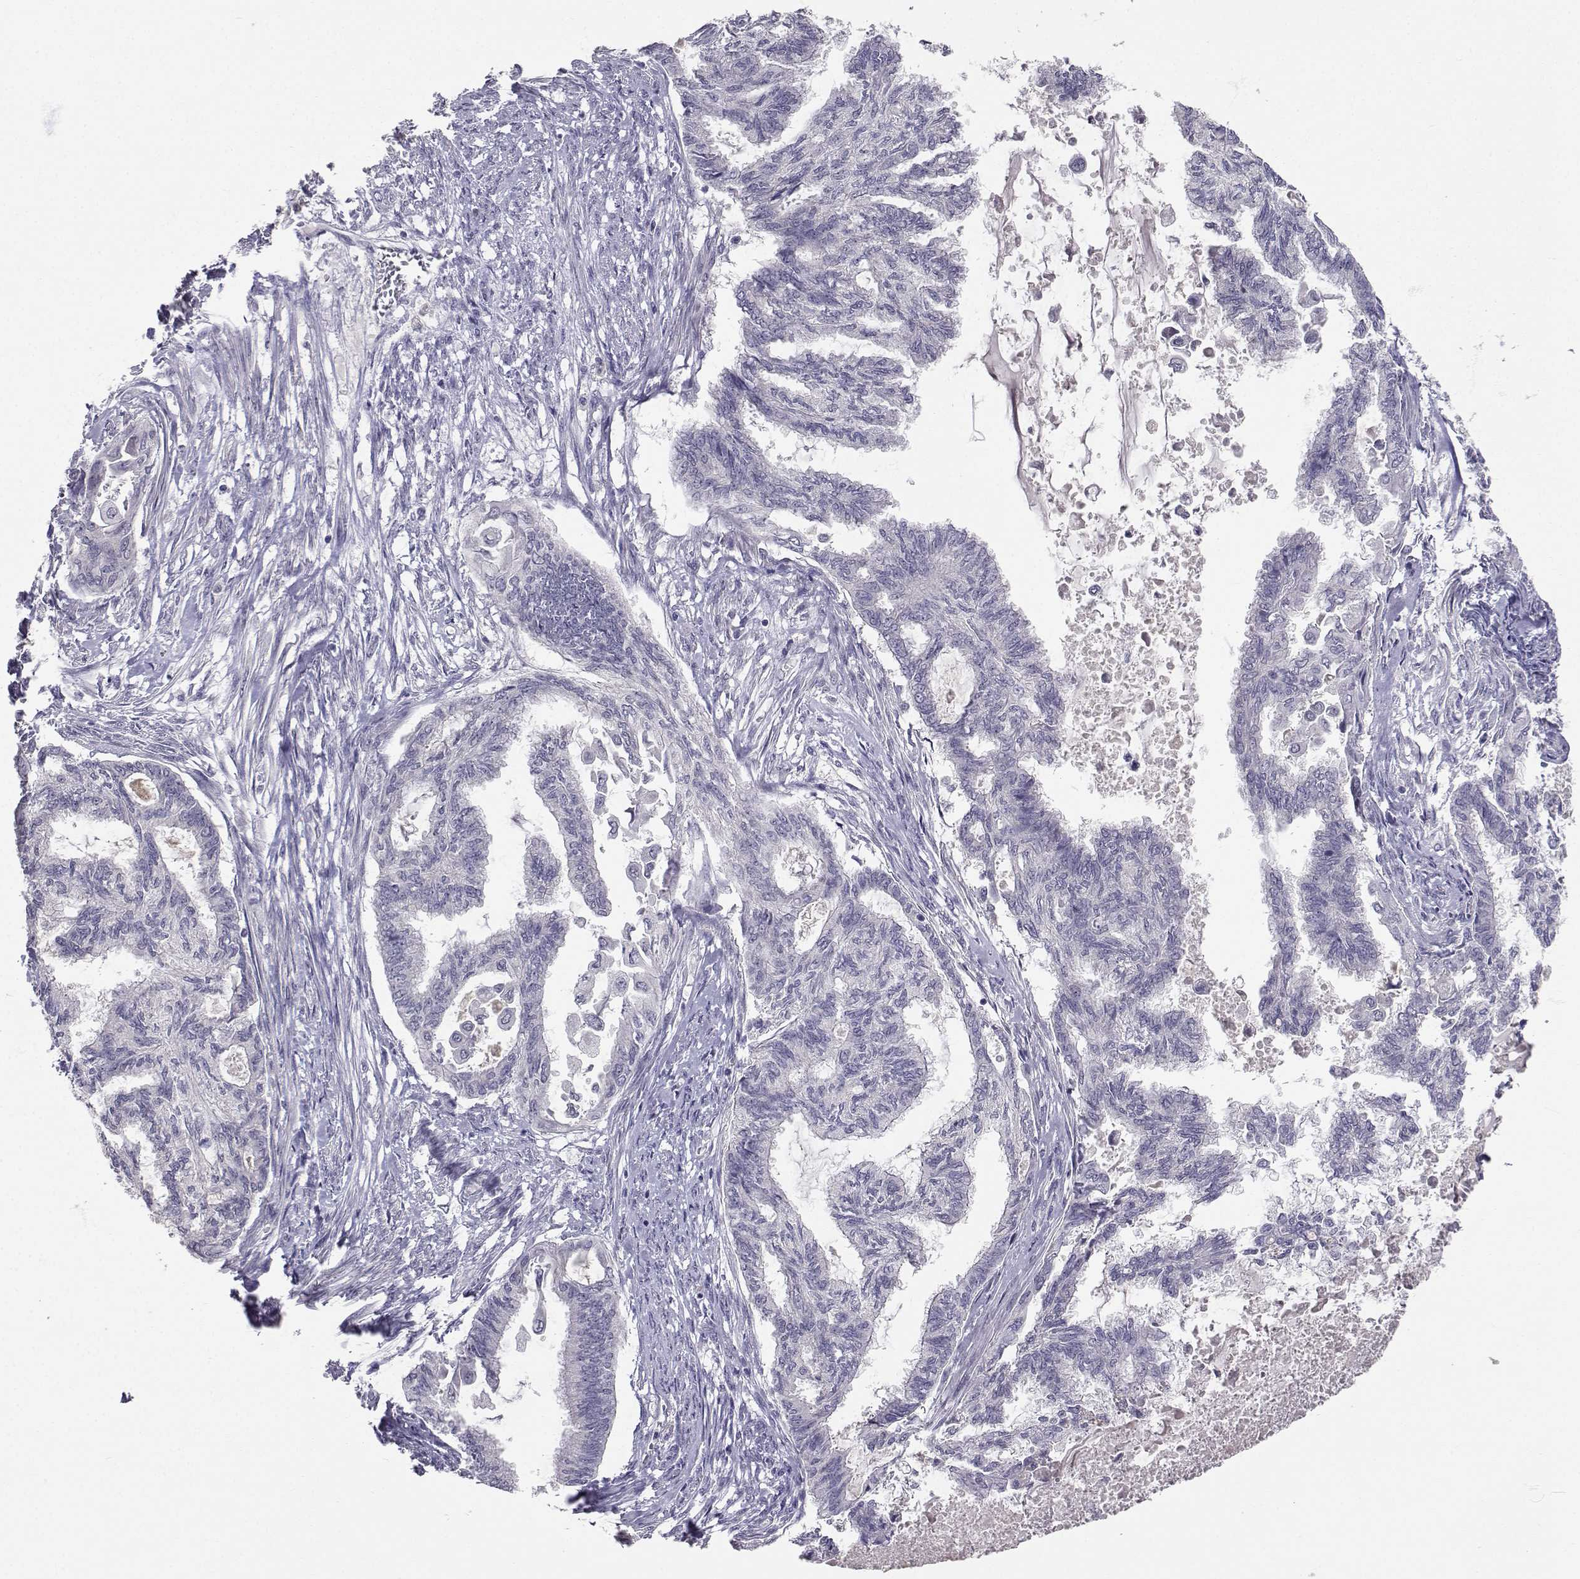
{"staining": {"intensity": "negative", "quantity": "none", "location": "none"}, "tissue": "endometrial cancer", "cell_type": "Tumor cells", "image_type": "cancer", "snomed": [{"axis": "morphology", "description": "Adenocarcinoma, NOS"}, {"axis": "topography", "description": "Endometrium"}], "caption": "Tumor cells show no significant protein expression in endometrial cancer (adenocarcinoma).", "gene": "SLC6A3", "patient": {"sex": "female", "age": 86}}